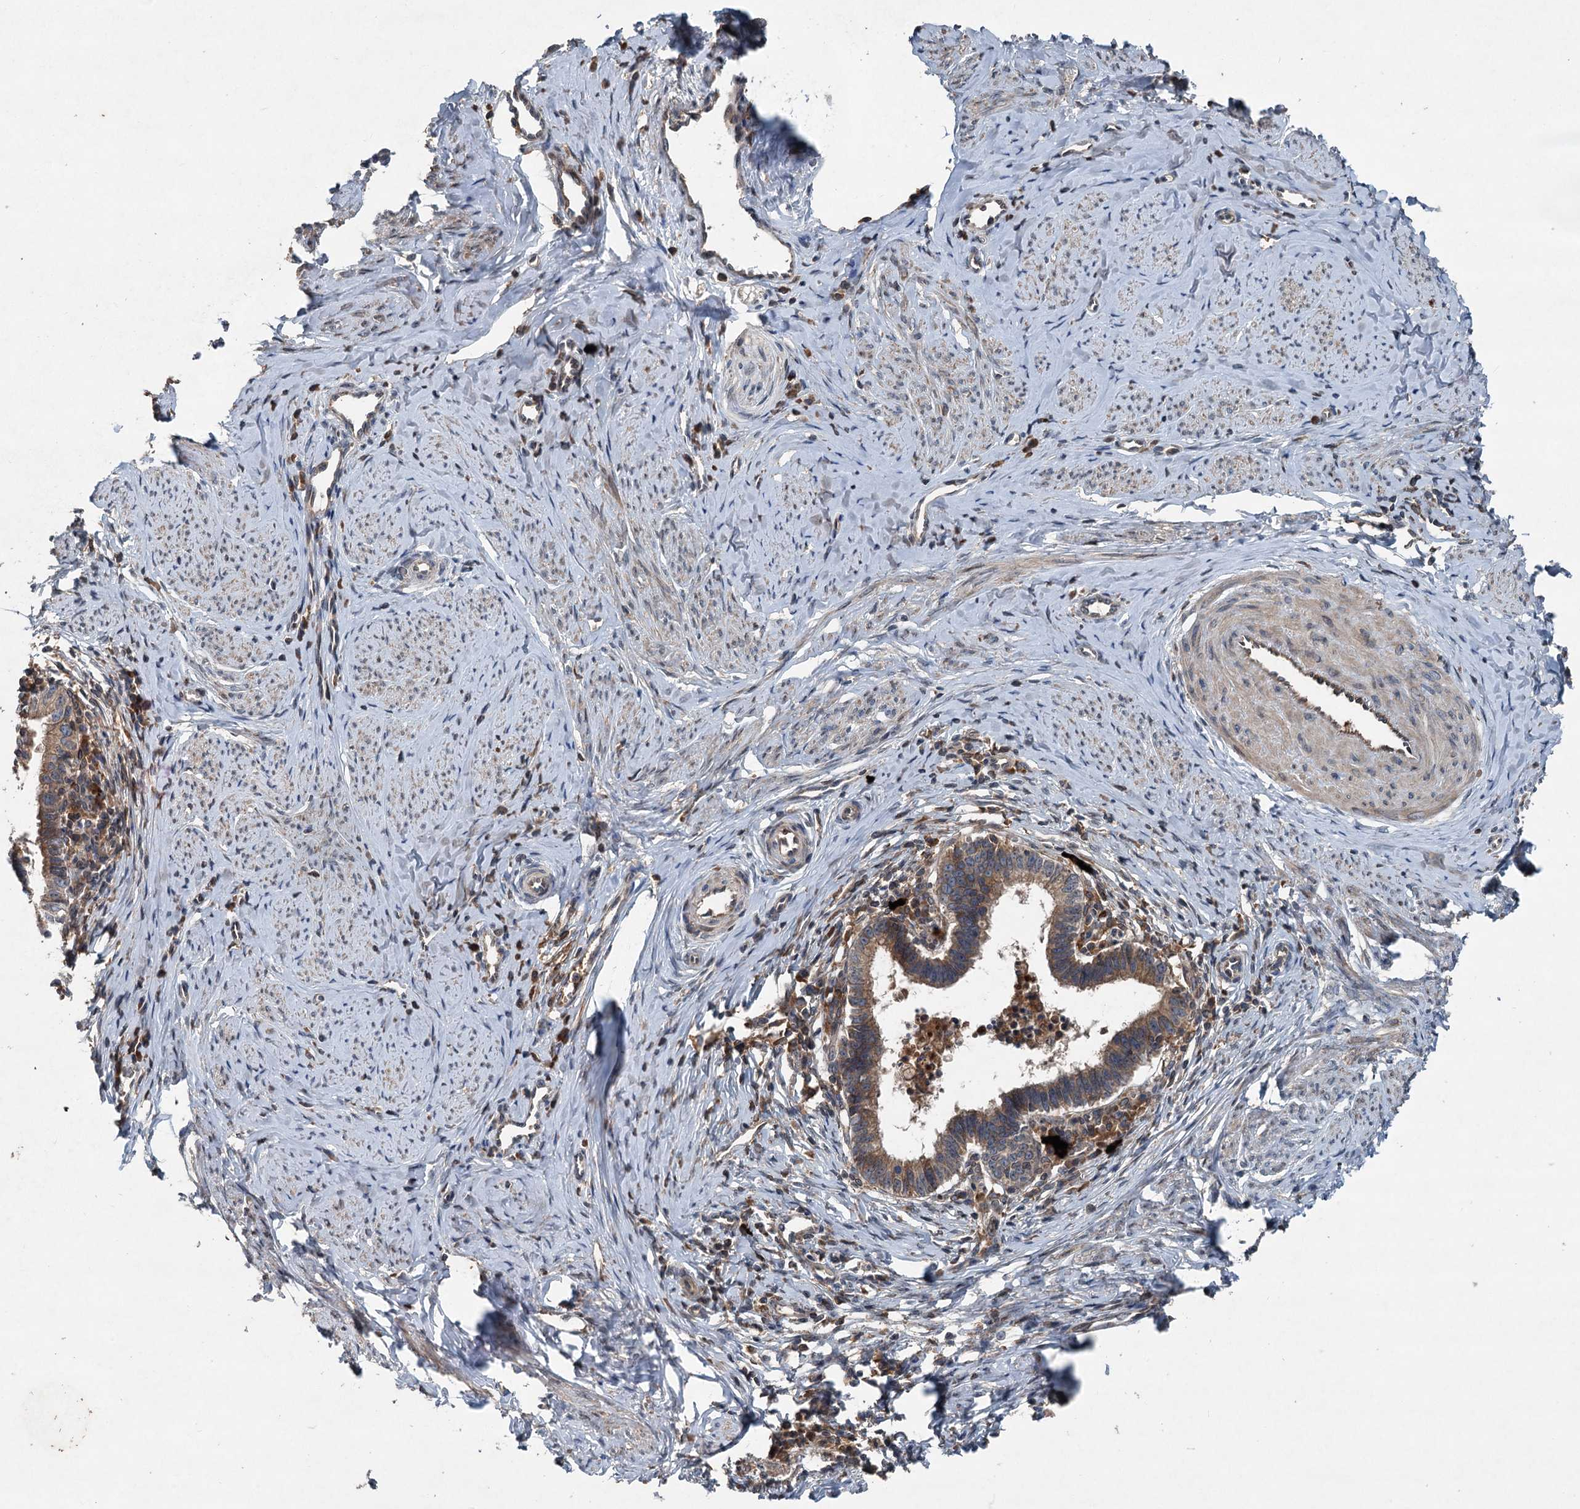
{"staining": {"intensity": "moderate", "quantity": ">75%", "location": "cytoplasmic/membranous"}, "tissue": "cervical cancer", "cell_type": "Tumor cells", "image_type": "cancer", "snomed": [{"axis": "morphology", "description": "Adenocarcinoma, NOS"}, {"axis": "topography", "description": "Cervix"}], "caption": "Adenocarcinoma (cervical) stained for a protein displays moderate cytoplasmic/membranous positivity in tumor cells.", "gene": "TAPBPL", "patient": {"sex": "female", "age": 36}}